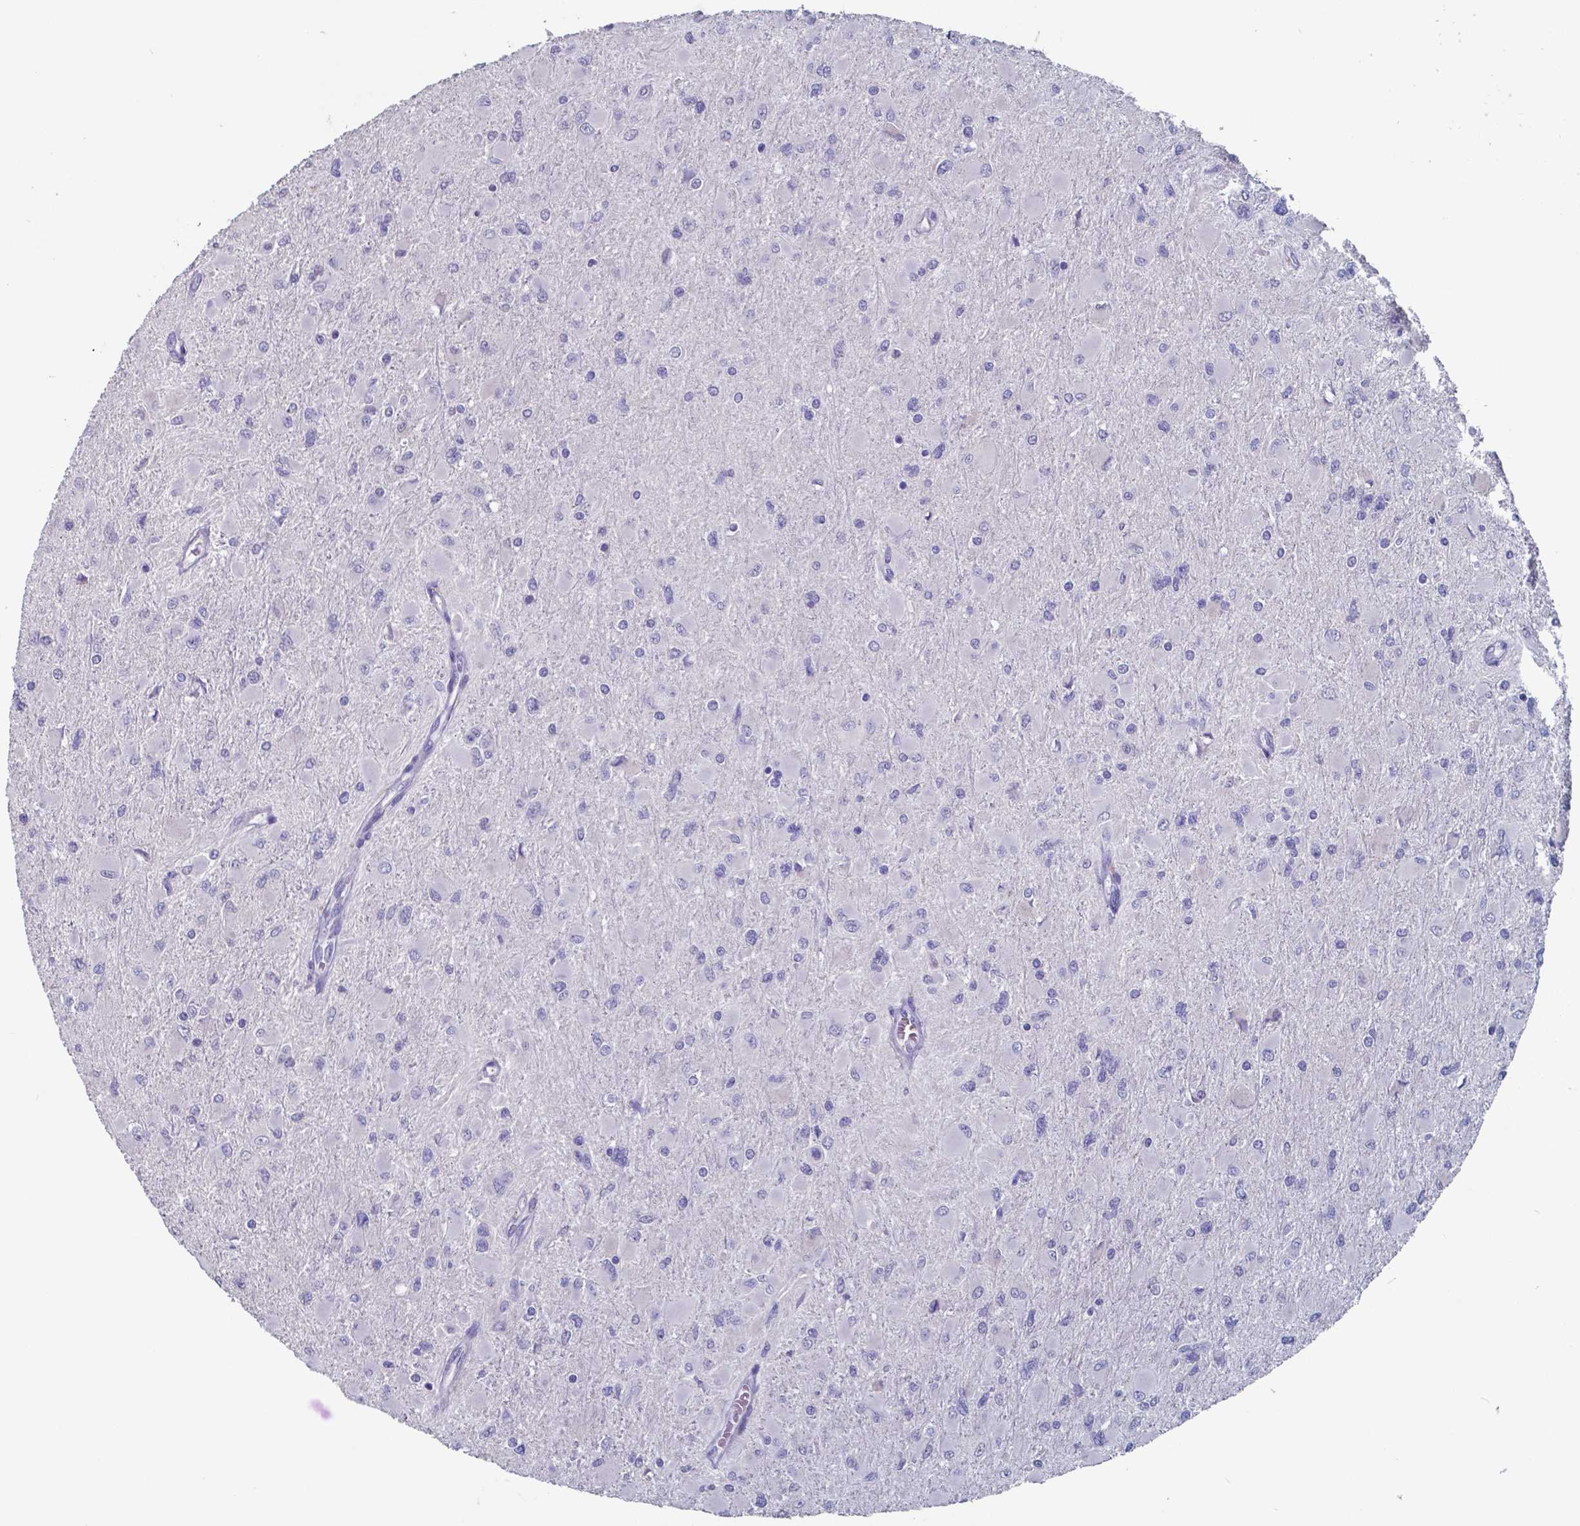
{"staining": {"intensity": "negative", "quantity": "none", "location": "none"}, "tissue": "glioma", "cell_type": "Tumor cells", "image_type": "cancer", "snomed": [{"axis": "morphology", "description": "Glioma, malignant, High grade"}, {"axis": "topography", "description": "Cerebral cortex"}], "caption": "Histopathology image shows no significant protein staining in tumor cells of high-grade glioma (malignant). (DAB immunohistochemistry (IHC) with hematoxylin counter stain).", "gene": "TTR", "patient": {"sex": "female", "age": 36}}